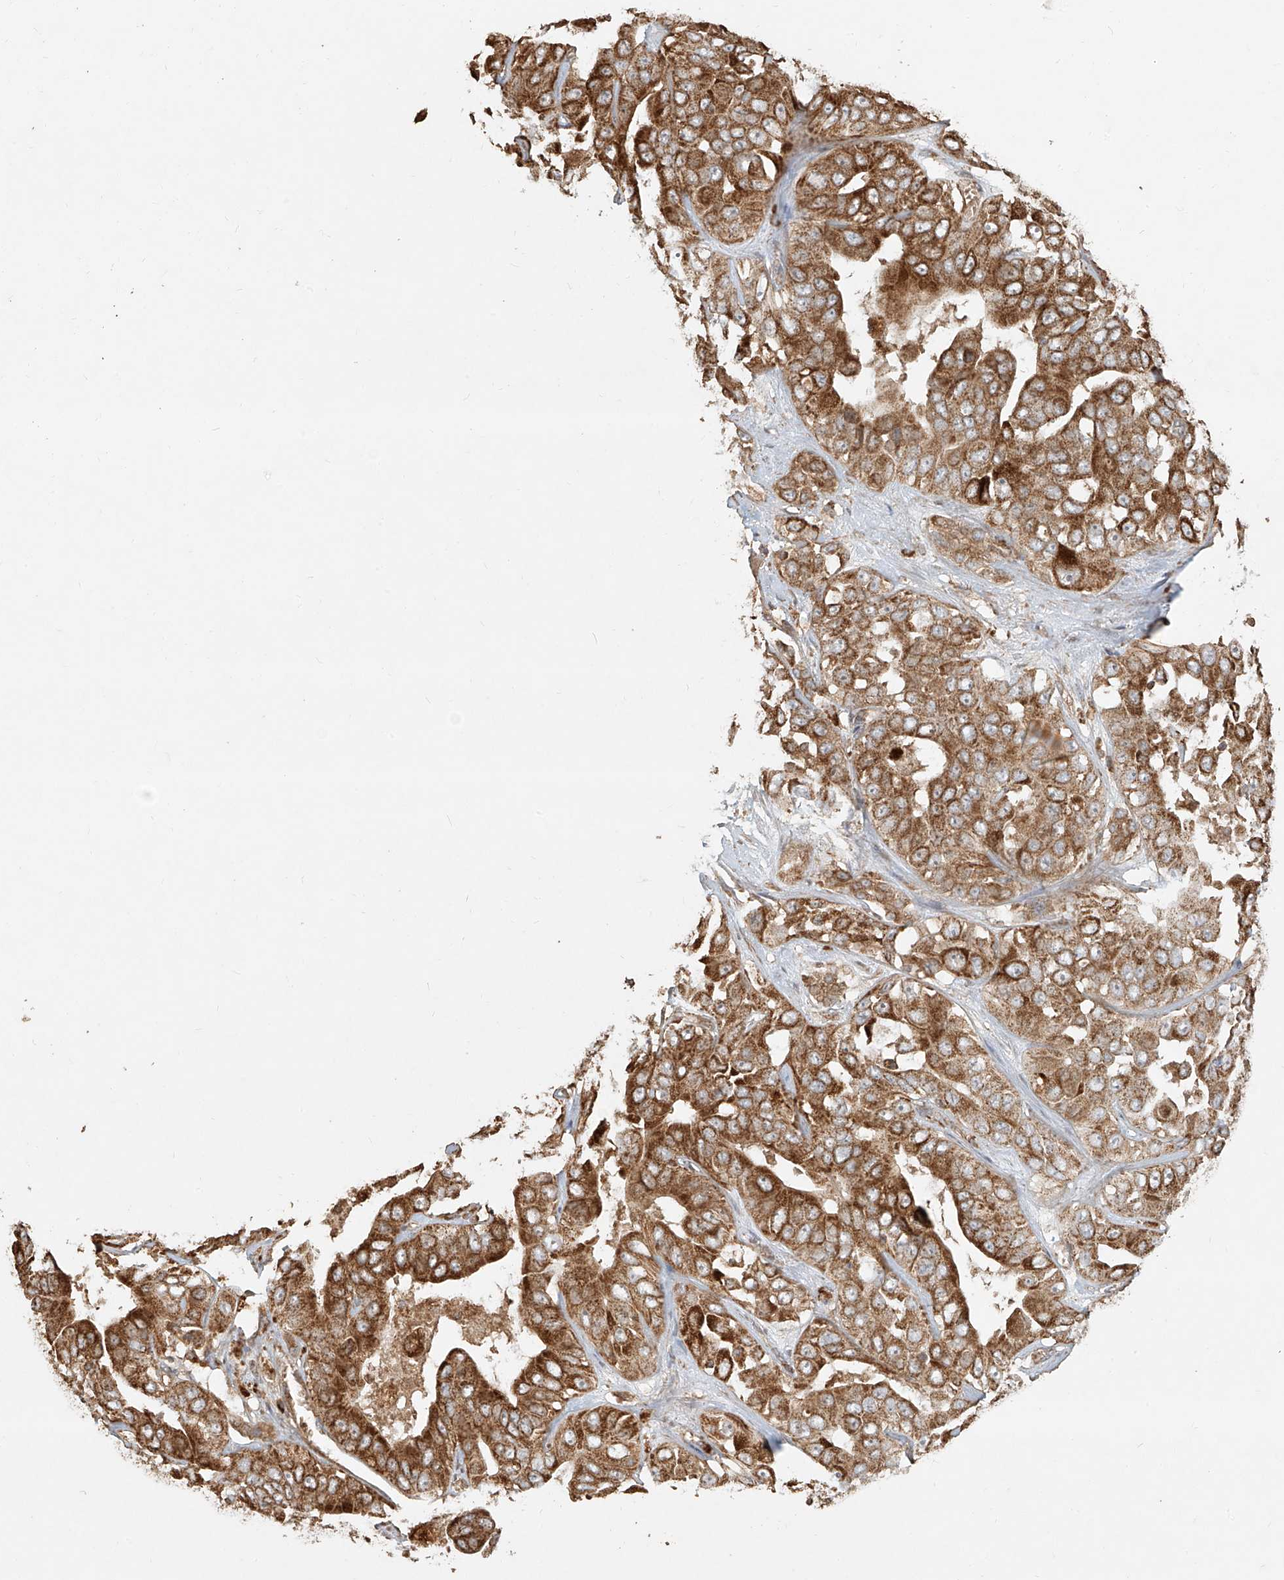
{"staining": {"intensity": "strong", "quantity": ">75%", "location": "cytoplasmic/membranous"}, "tissue": "liver cancer", "cell_type": "Tumor cells", "image_type": "cancer", "snomed": [{"axis": "morphology", "description": "Cholangiocarcinoma"}, {"axis": "topography", "description": "Liver"}], "caption": "Tumor cells demonstrate strong cytoplasmic/membranous expression in about >75% of cells in liver cholangiocarcinoma.", "gene": "EFNB1", "patient": {"sex": "female", "age": 52}}